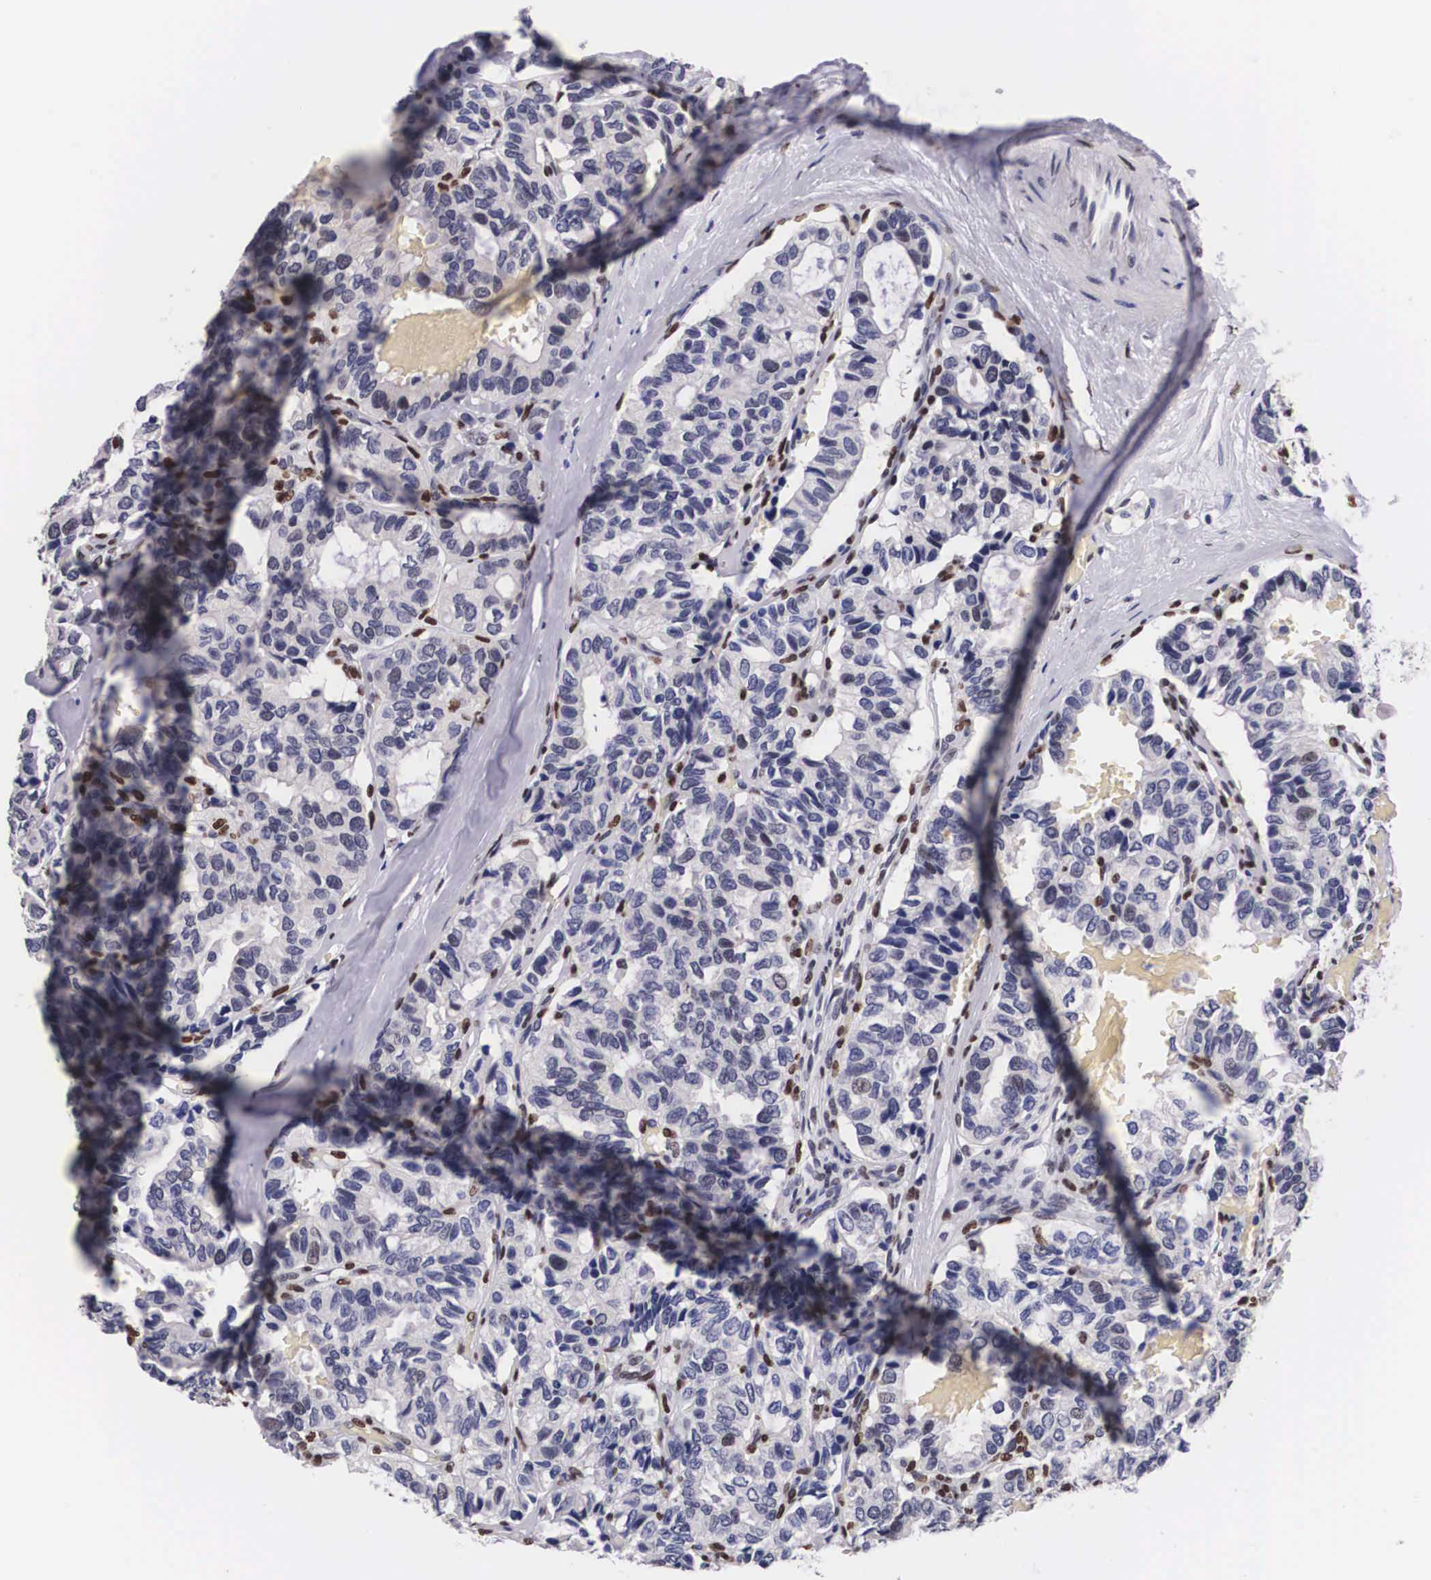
{"staining": {"intensity": "moderate", "quantity": "<25%", "location": "nuclear"}, "tissue": "breast cancer", "cell_type": "Tumor cells", "image_type": "cancer", "snomed": [{"axis": "morphology", "description": "Duct carcinoma"}, {"axis": "topography", "description": "Breast"}], "caption": "A micrograph of human breast cancer (intraductal carcinoma) stained for a protein exhibits moderate nuclear brown staining in tumor cells. The protein is stained brown, and the nuclei are stained in blue (DAB (3,3'-diaminobenzidine) IHC with brightfield microscopy, high magnification).", "gene": "KHDRBS3", "patient": {"sex": "female", "age": 69}}